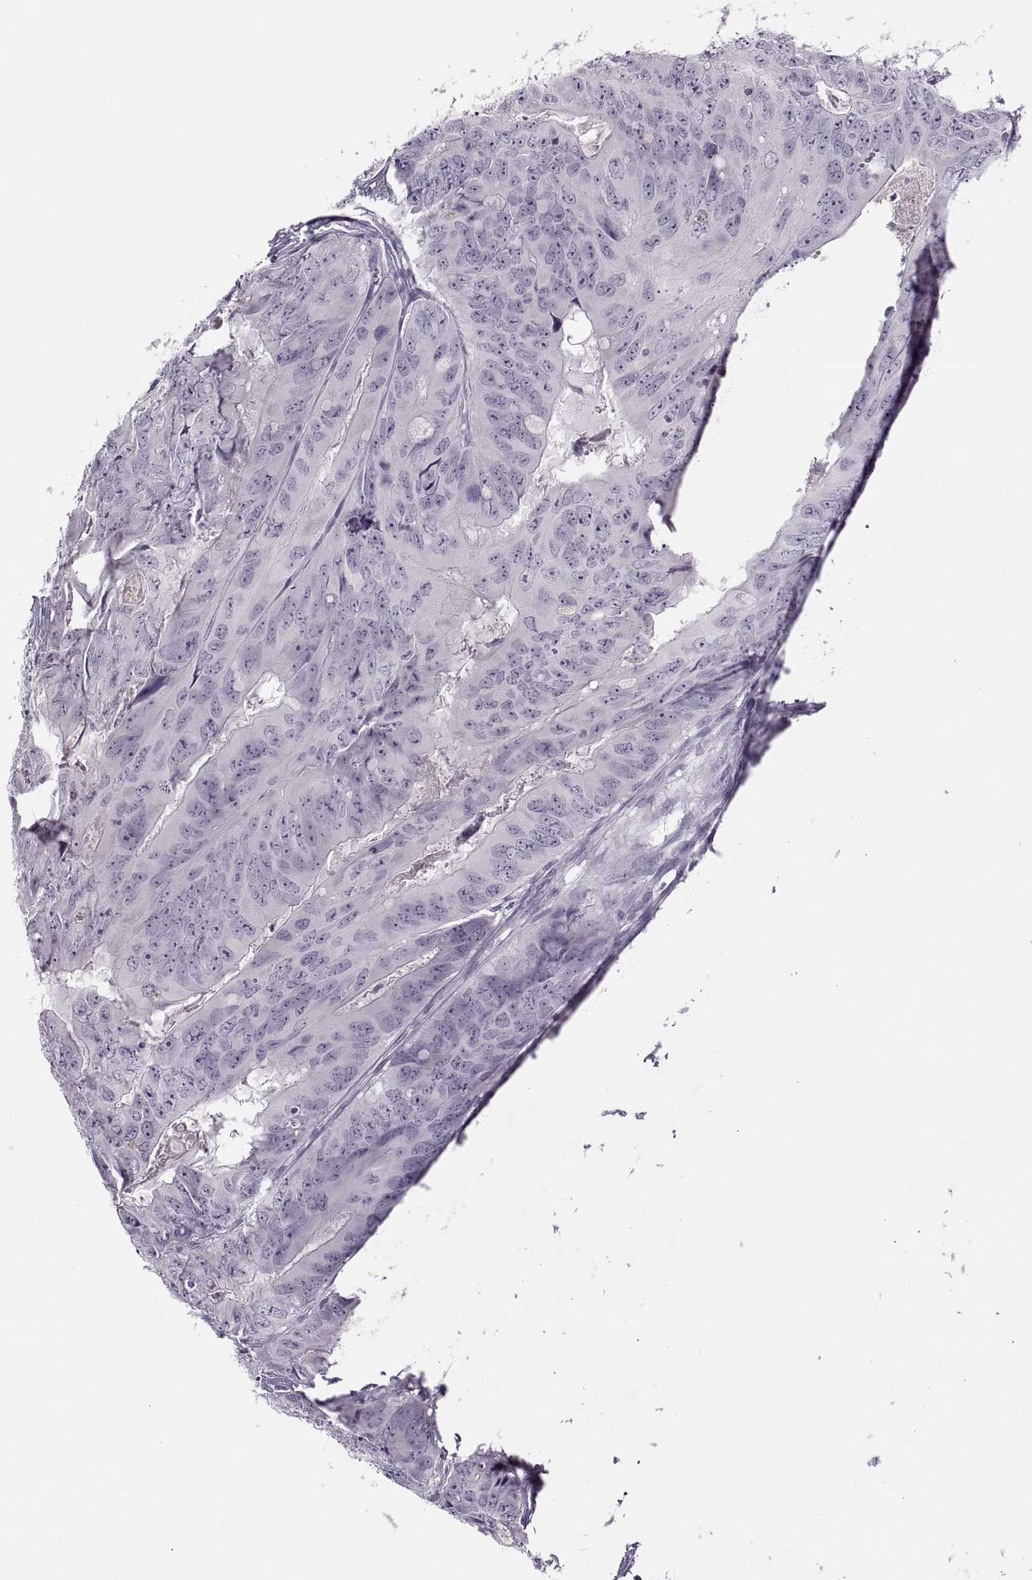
{"staining": {"intensity": "negative", "quantity": "none", "location": "none"}, "tissue": "colorectal cancer", "cell_type": "Tumor cells", "image_type": "cancer", "snomed": [{"axis": "morphology", "description": "Adenocarcinoma, NOS"}, {"axis": "topography", "description": "Colon"}], "caption": "The image exhibits no staining of tumor cells in adenocarcinoma (colorectal).", "gene": "CHCT1", "patient": {"sex": "male", "age": 79}}